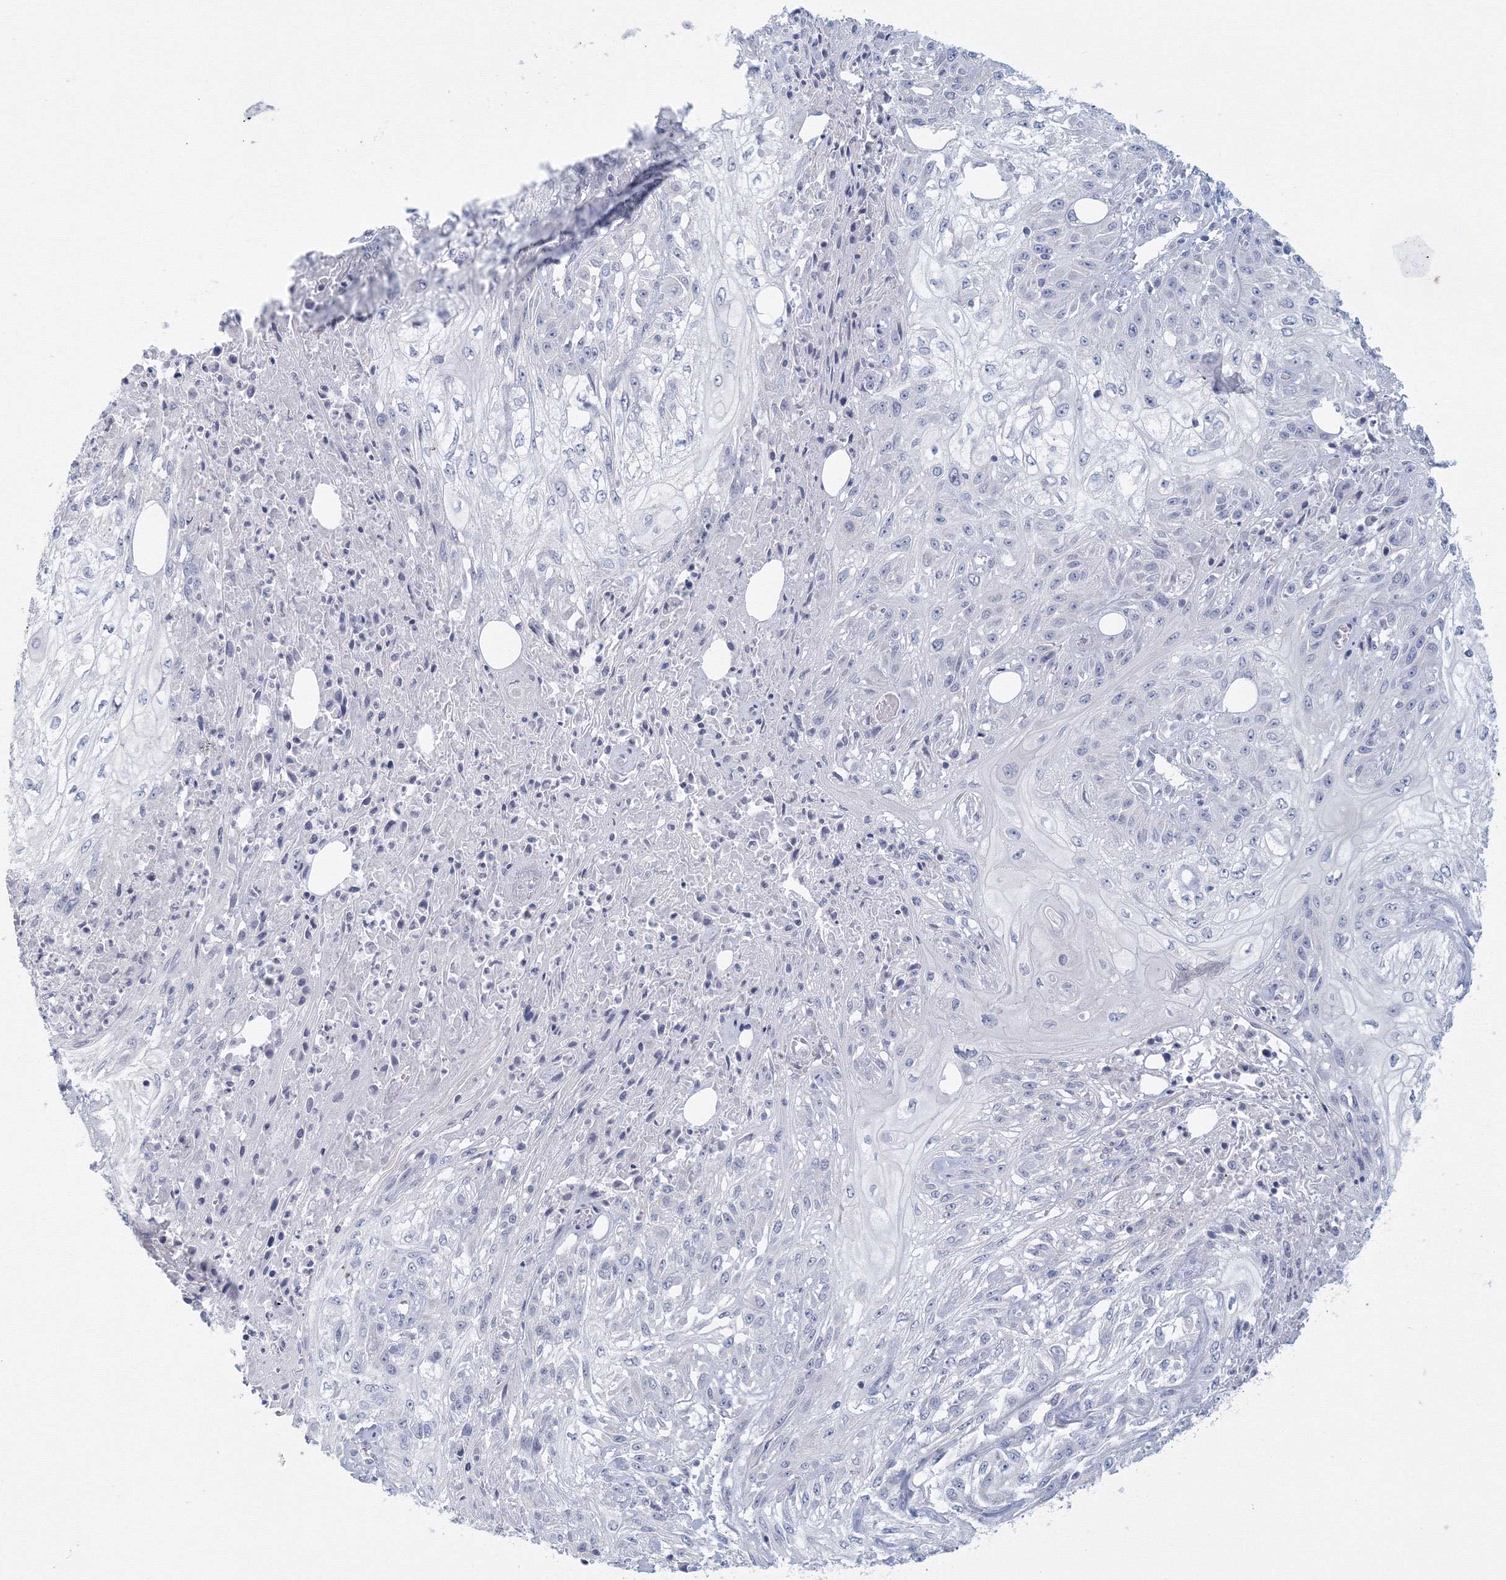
{"staining": {"intensity": "negative", "quantity": "none", "location": "none"}, "tissue": "skin cancer", "cell_type": "Tumor cells", "image_type": "cancer", "snomed": [{"axis": "morphology", "description": "Squamous cell carcinoma, NOS"}, {"axis": "morphology", "description": "Squamous cell carcinoma, metastatic, NOS"}, {"axis": "topography", "description": "Skin"}, {"axis": "topography", "description": "Lymph node"}], "caption": "Protein analysis of skin cancer reveals no significant staining in tumor cells.", "gene": "TACC2", "patient": {"sex": "male", "age": 75}}